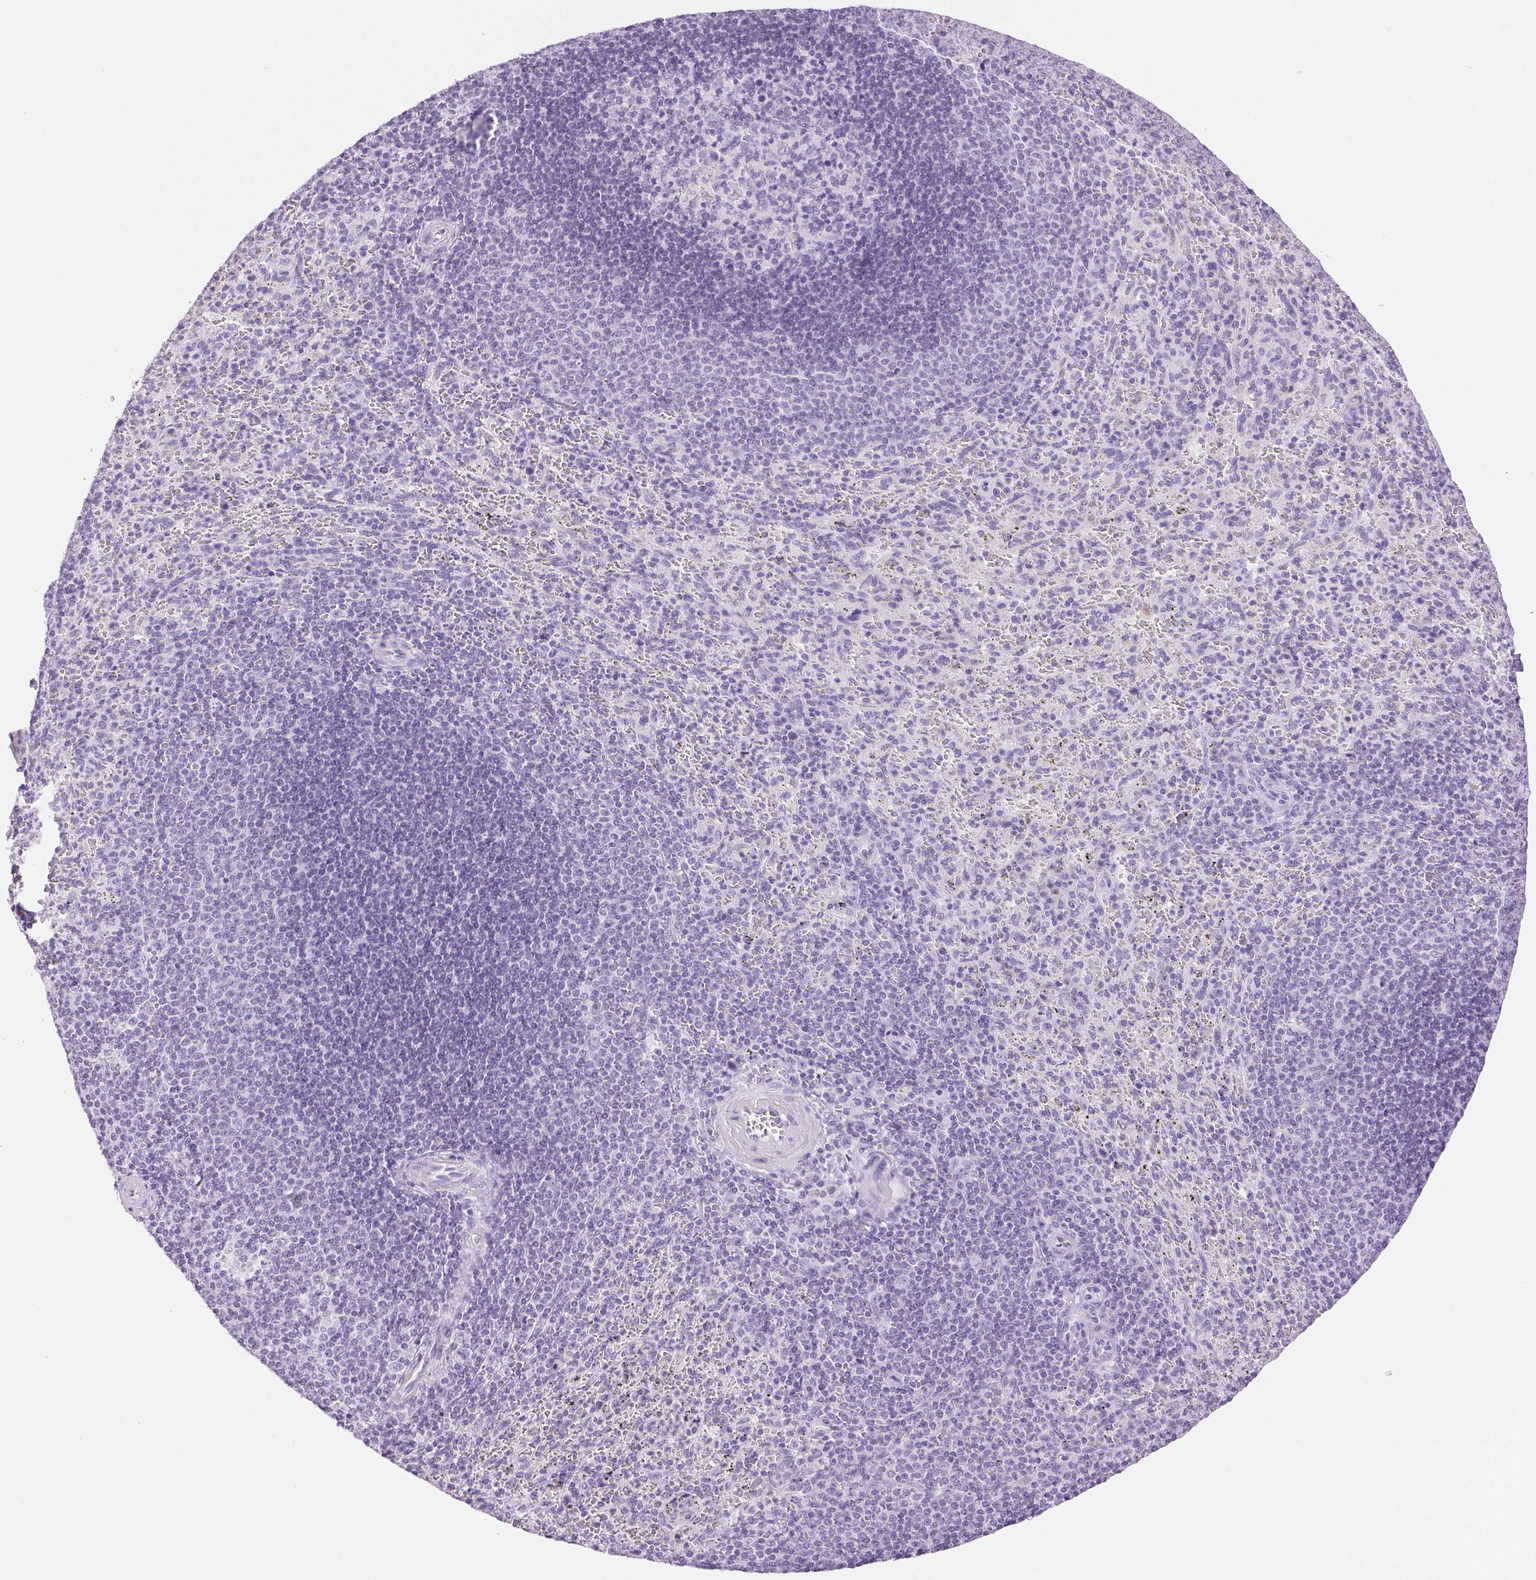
{"staining": {"intensity": "negative", "quantity": "none", "location": "none"}, "tissue": "spleen", "cell_type": "Cells in red pulp", "image_type": "normal", "snomed": [{"axis": "morphology", "description": "Normal tissue, NOS"}, {"axis": "topography", "description": "Spleen"}], "caption": "High magnification brightfield microscopy of unremarkable spleen stained with DAB (3,3'-diaminobenzidine) (brown) and counterstained with hematoxylin (blue): cells in red pulp show no significant staining.", "gene": "SERPINB3", "patient": {"sex": "male", "age": 57}}